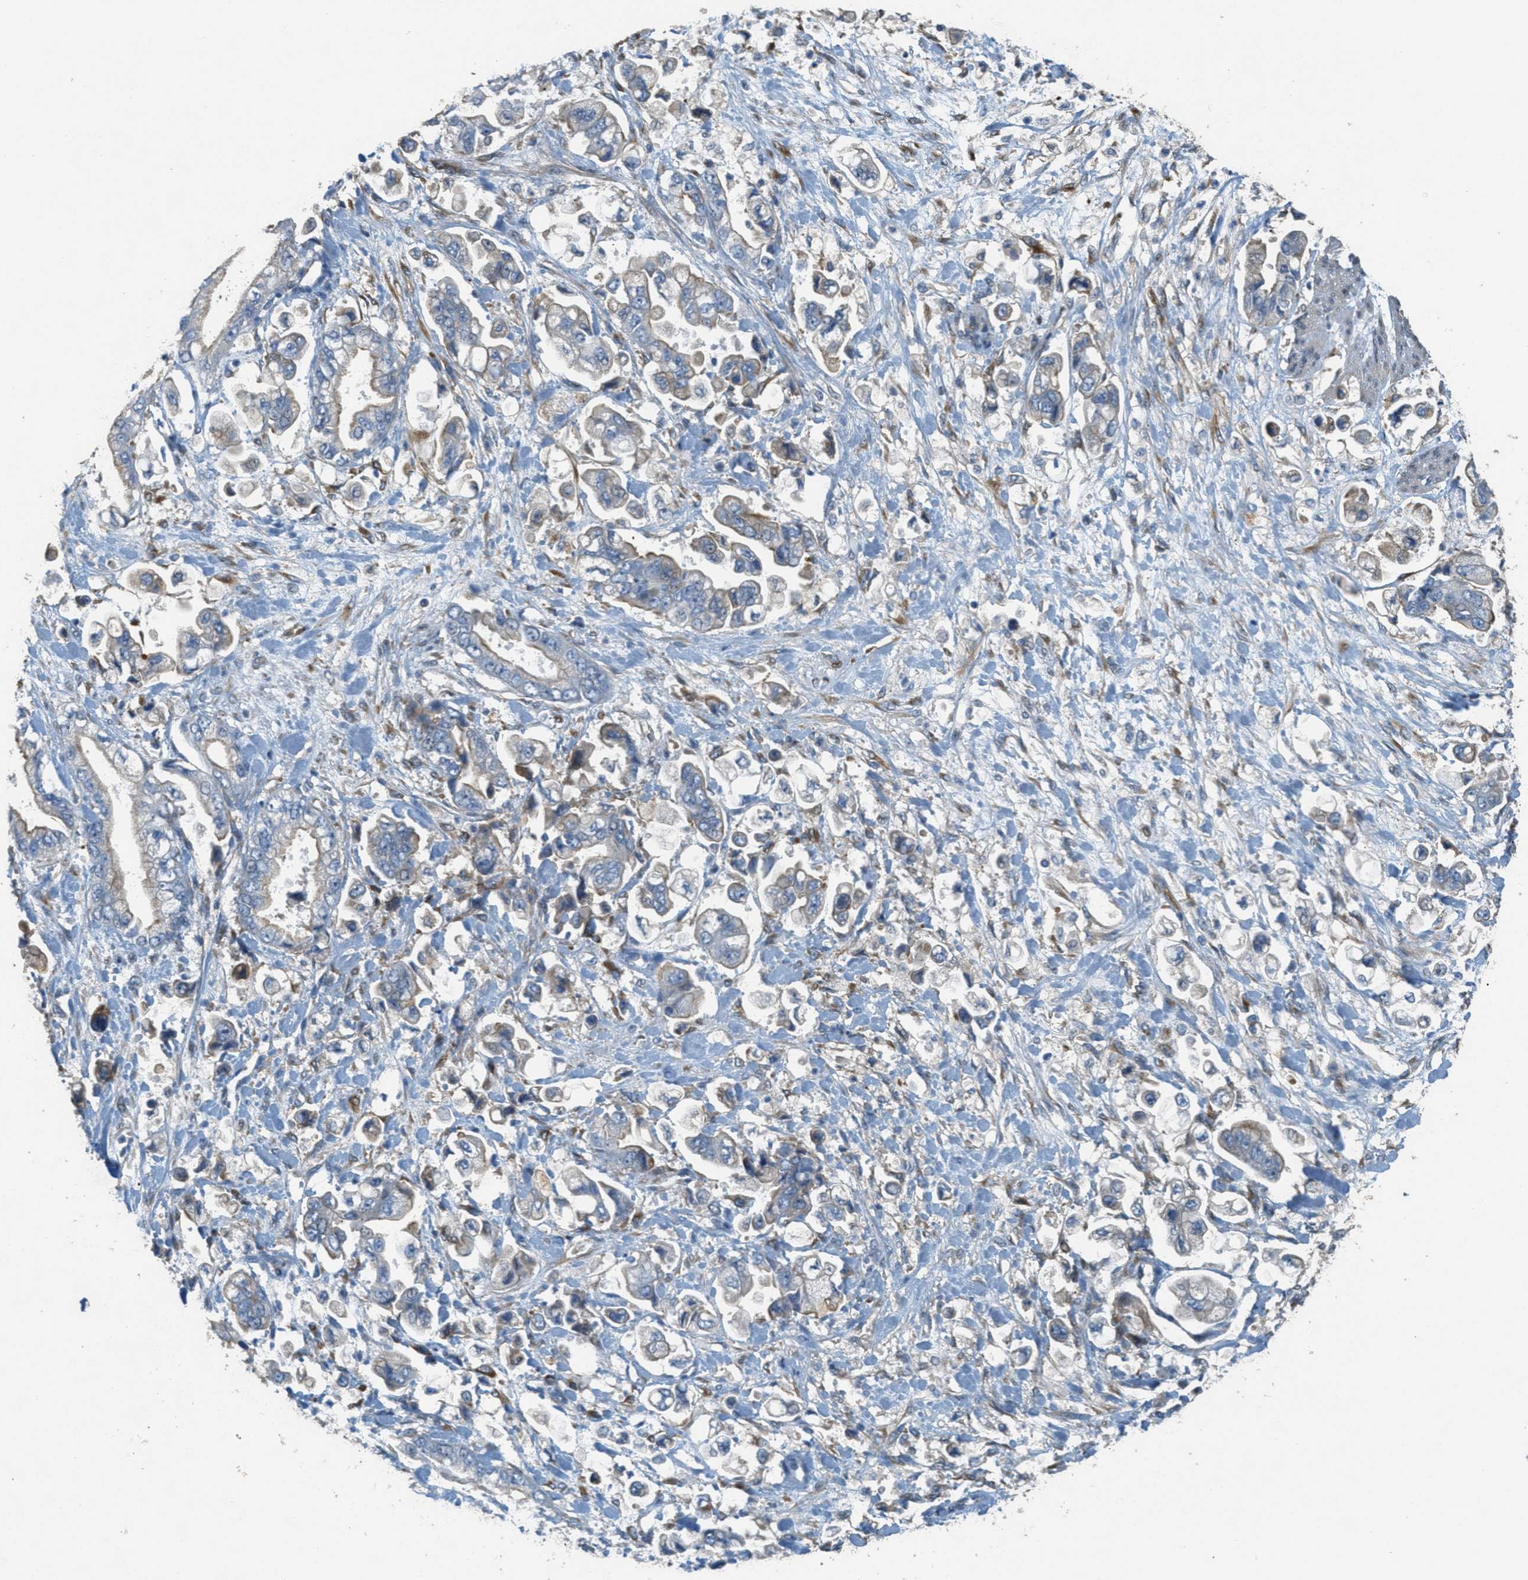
{"staining": {"intensity": "moderate", "quantity": "<25%", "location": "cytoplasmic/membranous"}, "tissue": "stomach cancer", "cell_type": "Tumor cells", "image_type": "cancer", "snomed": [{"axis": "morphology", "description": "Normal tissue, NOS"}, {"axis": "morphology", "description": "Adenocarcinoma, NOS"}, {"axis": "topography", "description": "Stomach"}], "caption": "The image exhibits staining of stomach cancer (adenocarcinoma), revealing moderate cytoplasmic/membranous protein positivity (brown color) within tumor cells. The protein of interest is stained brown, and the nuclei are stained in blue (DAB (3,3'-diaminobenzidine) IHC with brightfield microscopy, high magnification).", "gene": "ADCY5", "patient": {"sex": "male", "age": 62}}